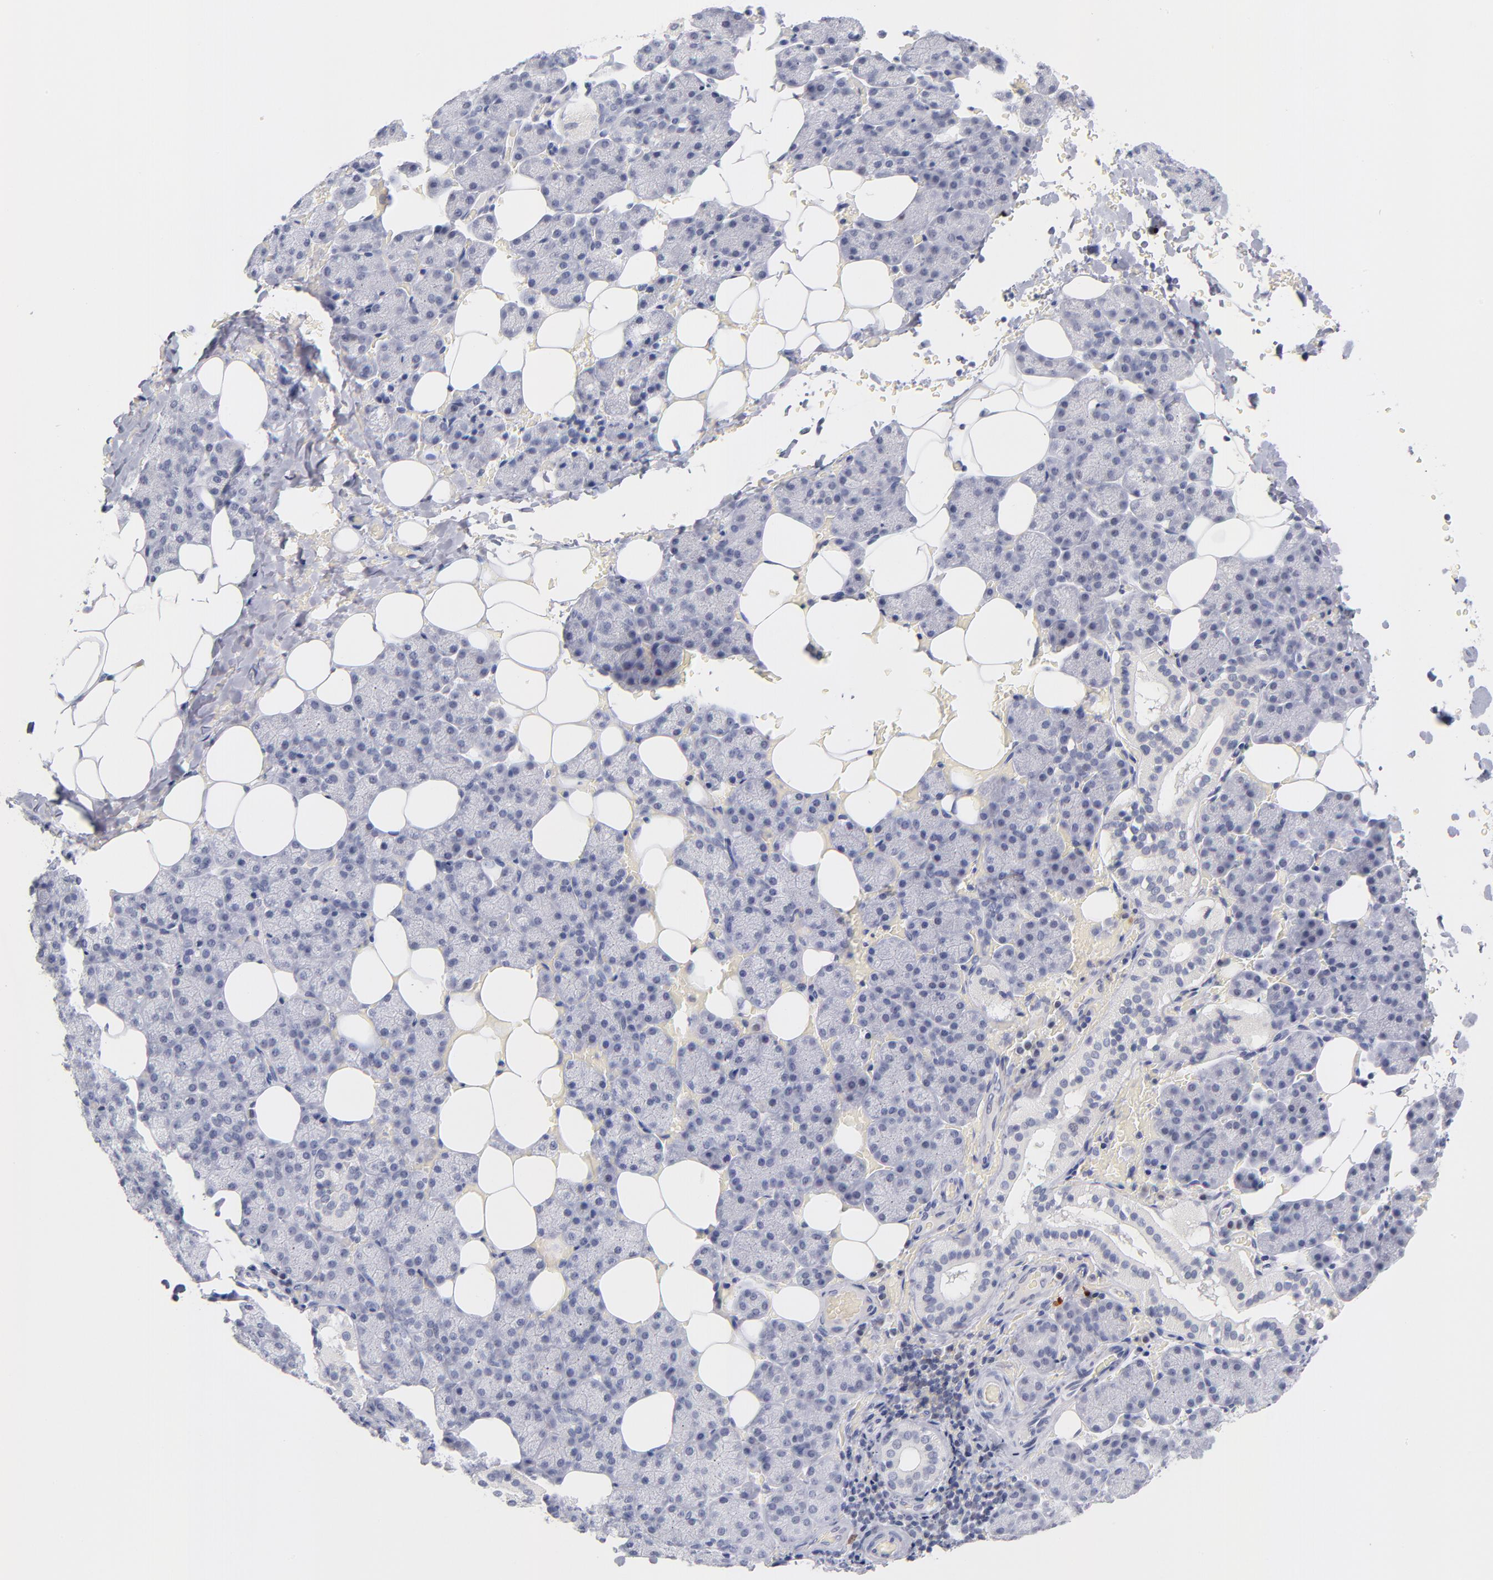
{"staining": {"intensity": "moderate", "quantity": "<25%", "location": "nuclear"}, "tissue": "salivary gland", "cell_type": "Glandular cells", "image_type": "normal", "snomed": [{"axis": "morphology", "description": "Normal tissue, NOS"}, {"axis": "topography", "description": "Lymph node"}, {"axis": "topography", "description": "Salivary gland"}], "caption": "Immunohistochemistry (IHC) of benign human salivary gland reveals low levels of moderate nuclear staining in approximately <25% of glandular cells.", "gene": "PARP1", "patient": {"sex": "male", "age": 8}}